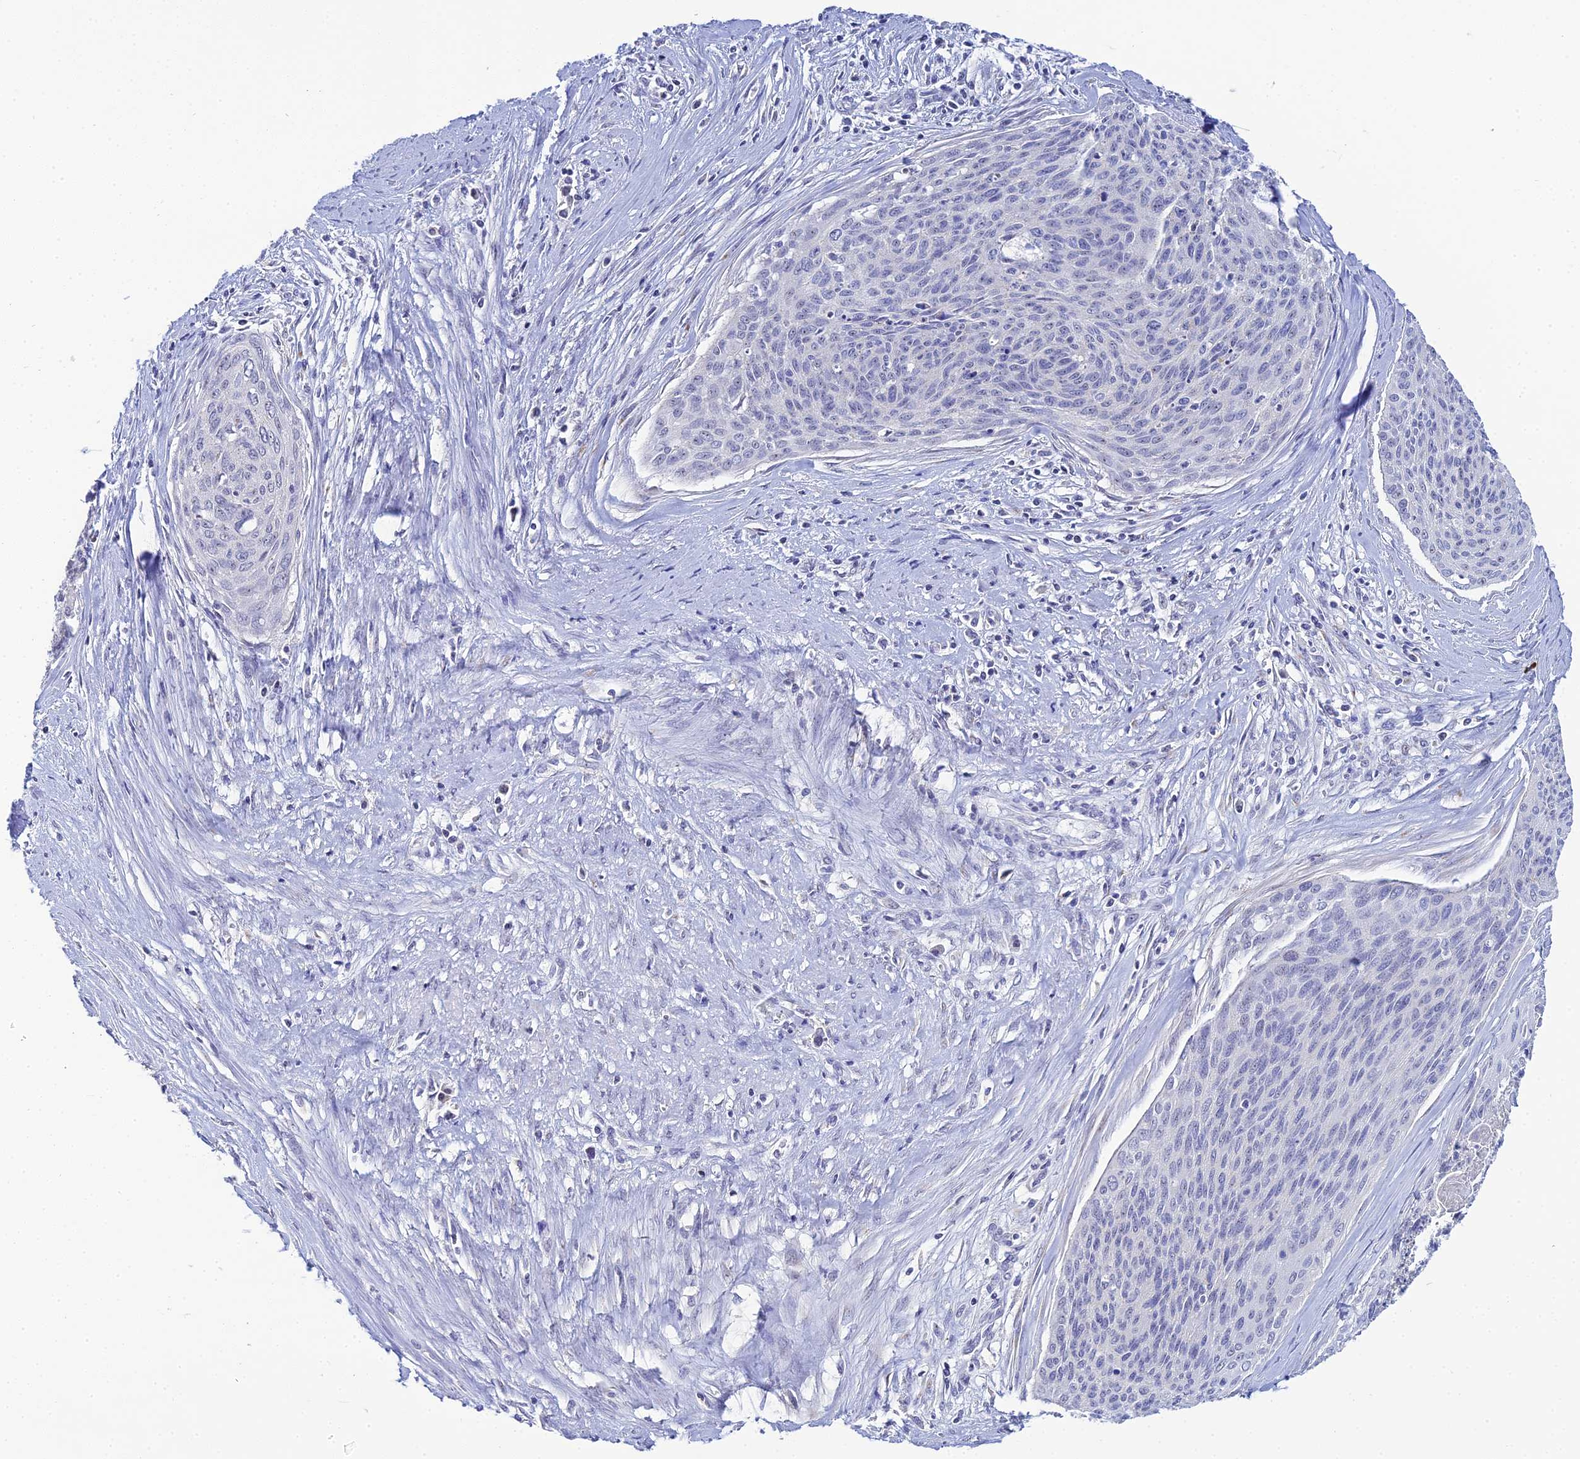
{"staining": {"intensity": "negative", "quantity": "none", "location": "none"}, "tissue": "cervical cancer", "cell_type": "Tumor cells", "image_type": "cancer", "snomed": [{"axis": "morphology", "description": "Squamous cell carcinoma, NOS"}, {"axis": "topography", "description": "Cervix"}], "caption": "IHC of human cervical cancer (squamous cell carcinoma) reveals no expression in tumor cells.", "gene": "PLPP4", "patient": {"sex": "female", "age": 55}}